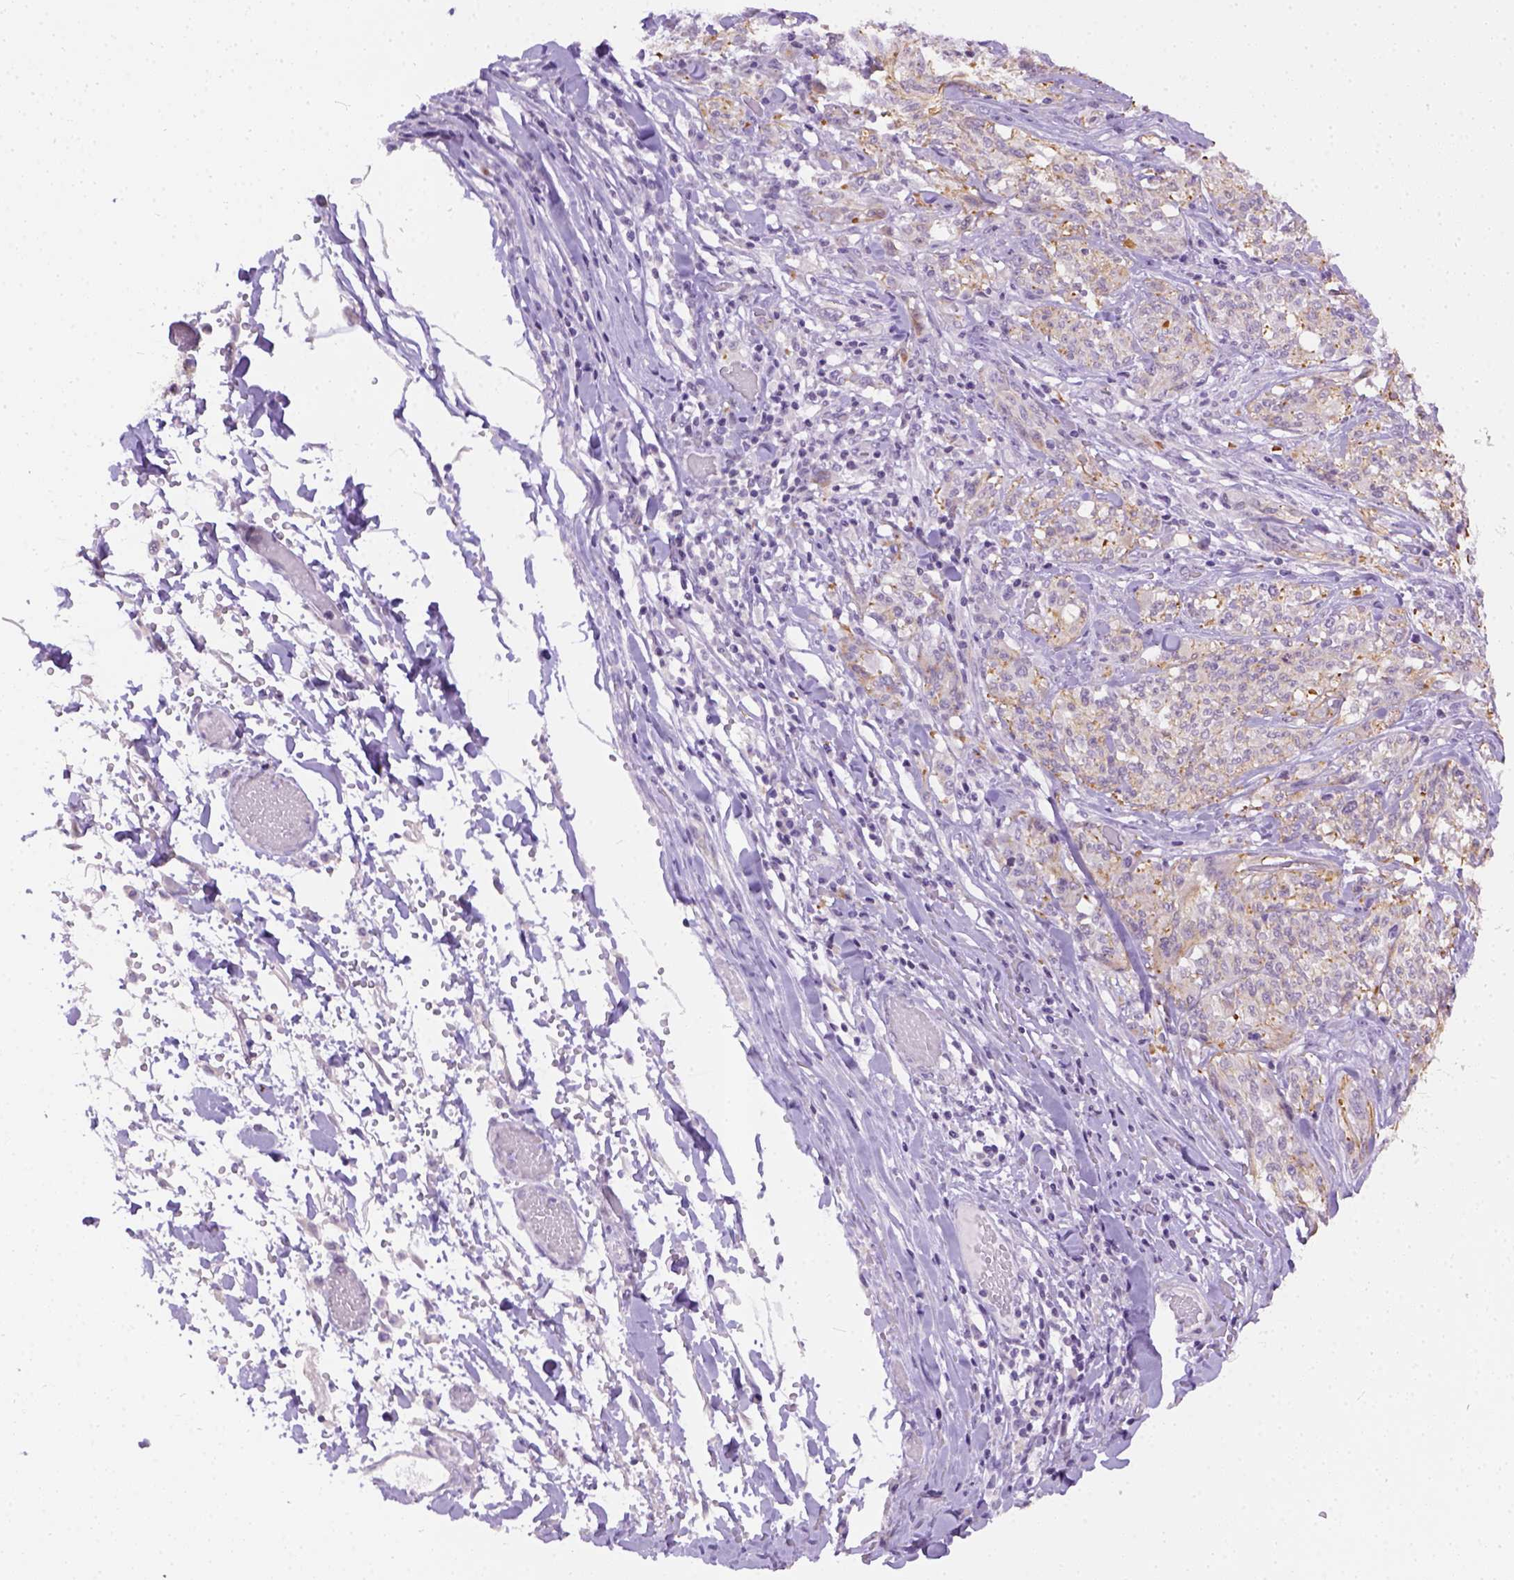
{"staining": {"intensity": "negative", "quantity": "none", "location": "none"}, "tissue": "melanoma", "cell_type": "Tumor cells", "image_type": "cancer", "snomed": [{"axis": "morphology", "description": "Malignant melanoma, NOS"}, {"axis": "topography", "description": "Skin"}], "caption": "Immunohistochemistry (IHC) histopathology image of human malignant melanoma stained for a protein (brown), which exhibits no positivity in tumor cells.", "gene": "FAM184B", "patient": {"sex": "female", "age": 91}}